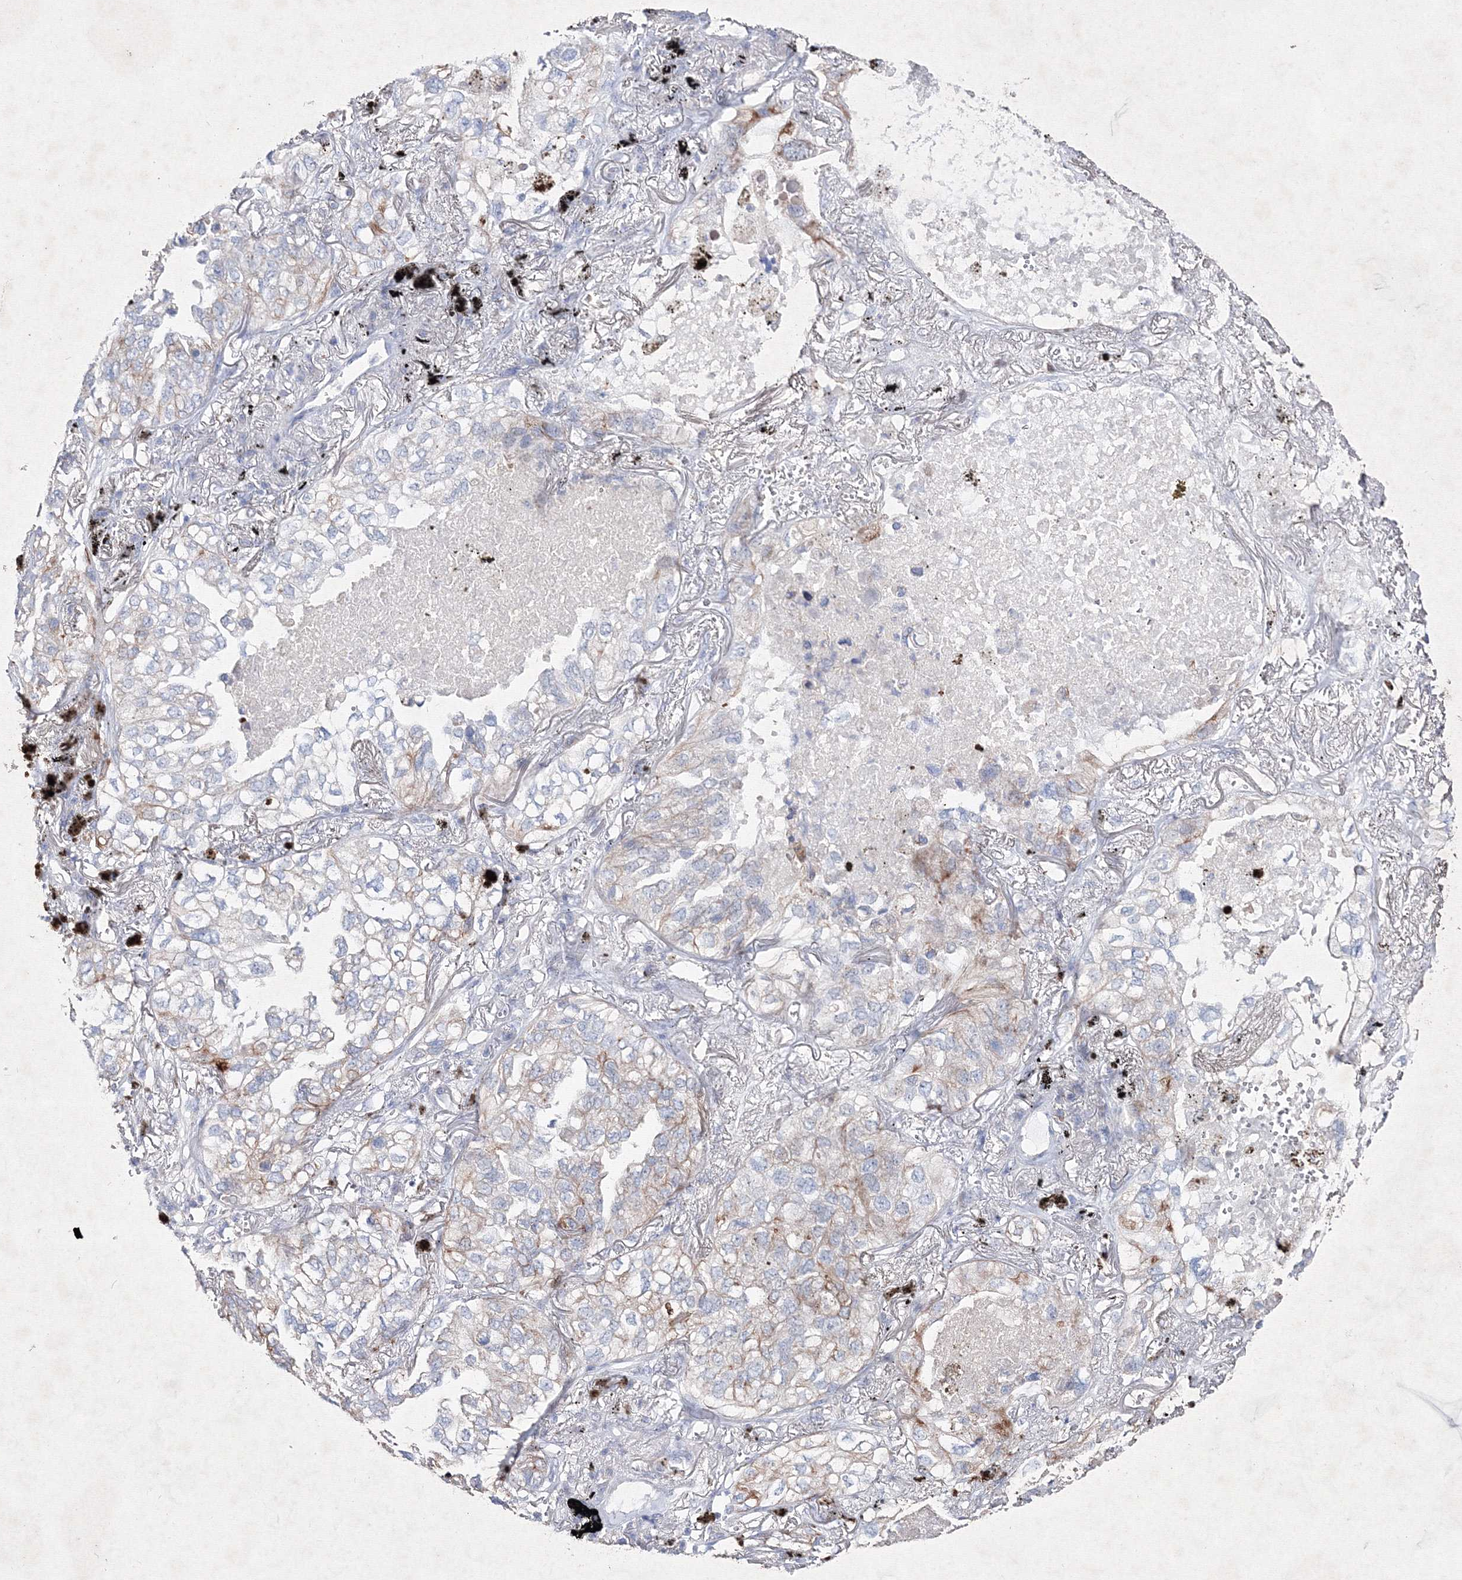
{"staining": {"intensity": "weak", "quantity": "<25%", "location": "cytoplasmic/membranous"}, "tissue": "lung cancer", "cell_type": "Tumor cells", "image_type": "cancer", "snomed": [{"axis": "morphology", "description": "Adenocarcinoma, NOS"}, {"axis": "topography", "description": "Lung"}], "caption": "This is an IHC photomicrograph of human lung cancer (adenocarcinoma). There is no positivity in tumor cells.", "gene": "SMIM29", "patient": {"sex": "male", "age": 65}}